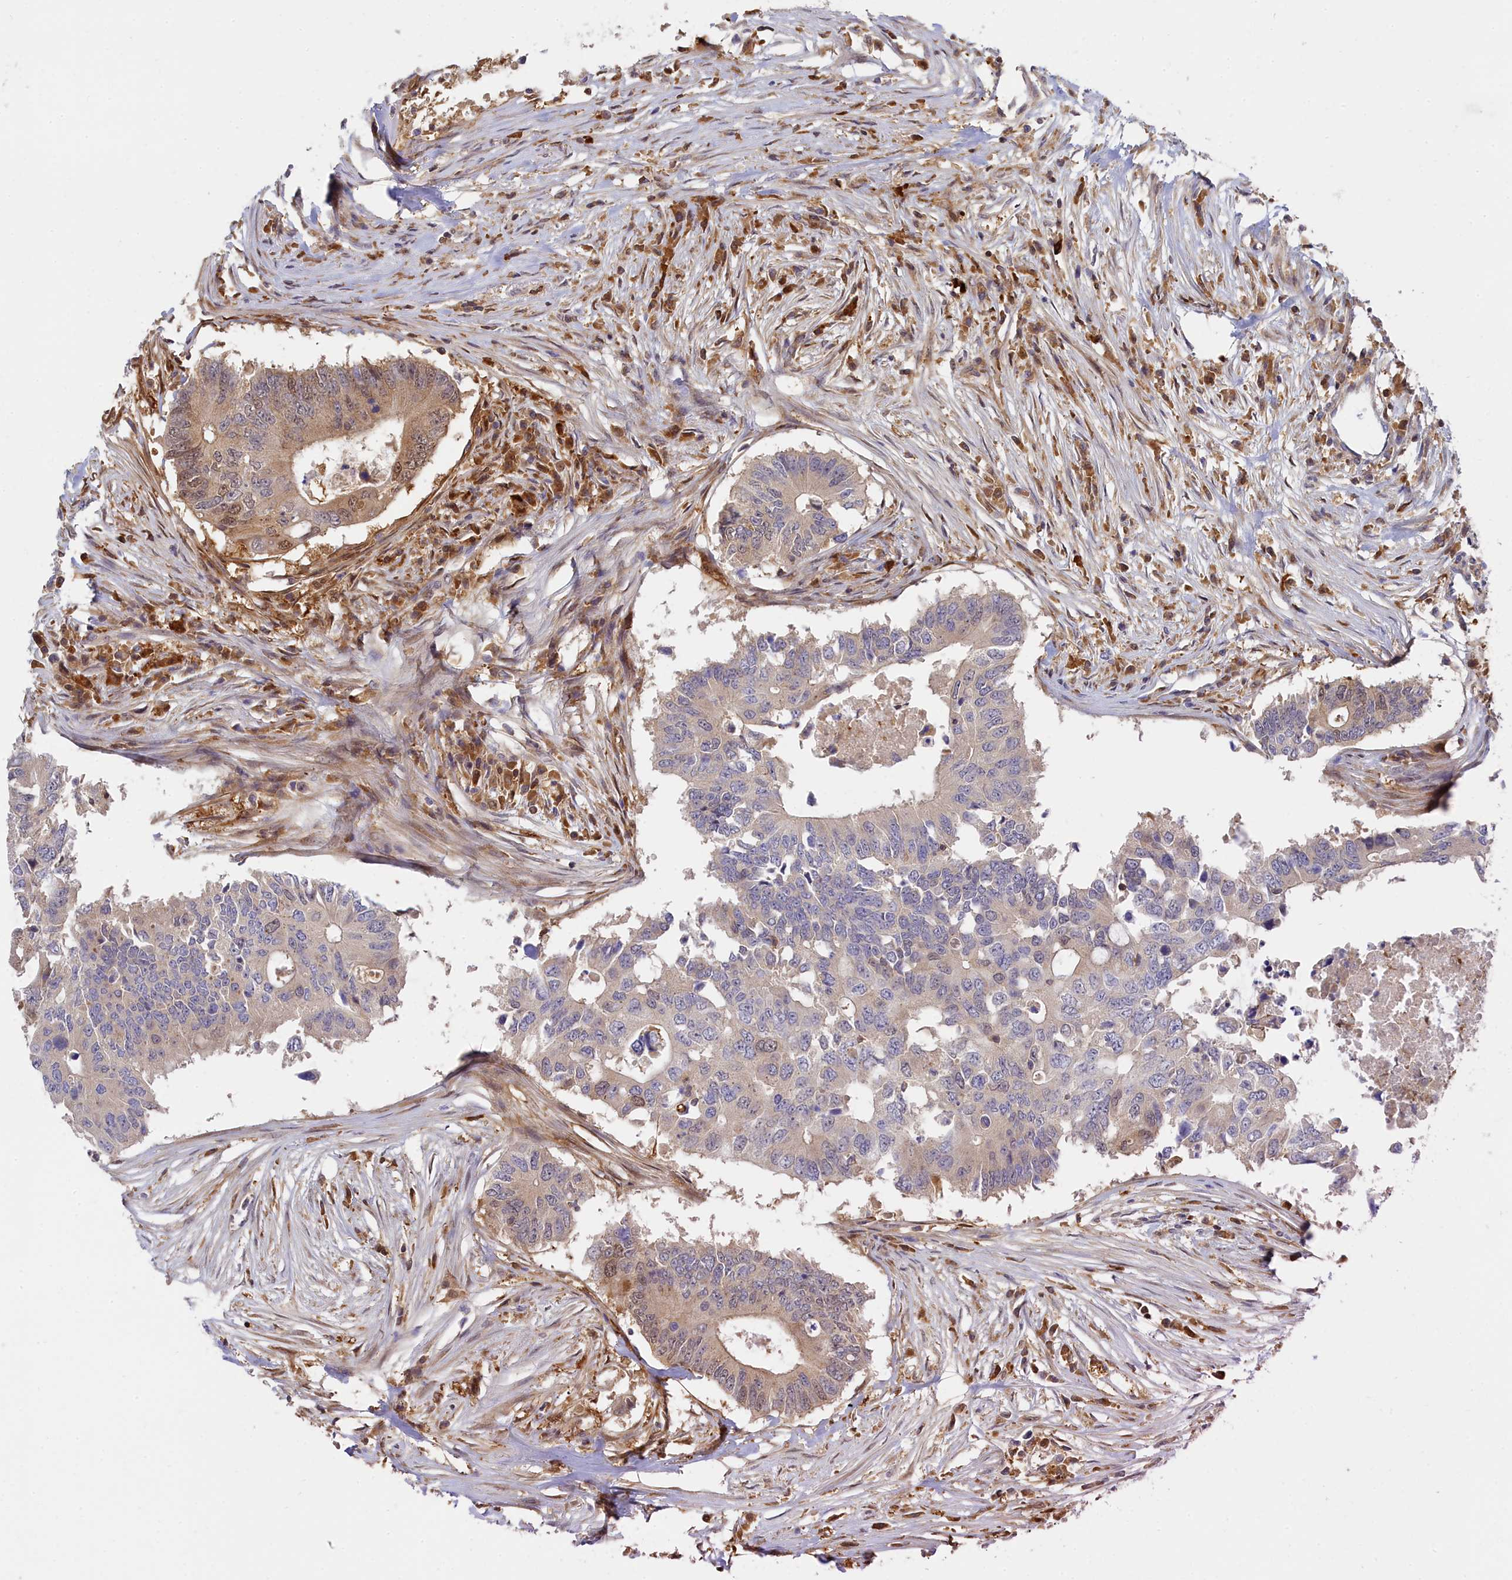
{"staining": {"intensity": "moderate", "quantity": "<25%", "location": "cytoplasmic/membranous,nuclear"}, "tissue": "colorectal cancer", "cell_type": "Tumor cells", "image_type": "cancer", "snomed": [{"axis": "morphology", "description": "Adenocarcinoma, NOS"}, {"axis": "topography", "description": "Colon"}], "caption": "The image demonstrates staining of colorectal adenocarcinoma, revealing moderate cytoplasmic/membranous and nuclear protein expression (brown color) within tumor cells. (Brightfield microscopy of DAB IHC at high magnification).", "gene": "SPATA5L1", "patient": {"sex": "male", "age": 71}}